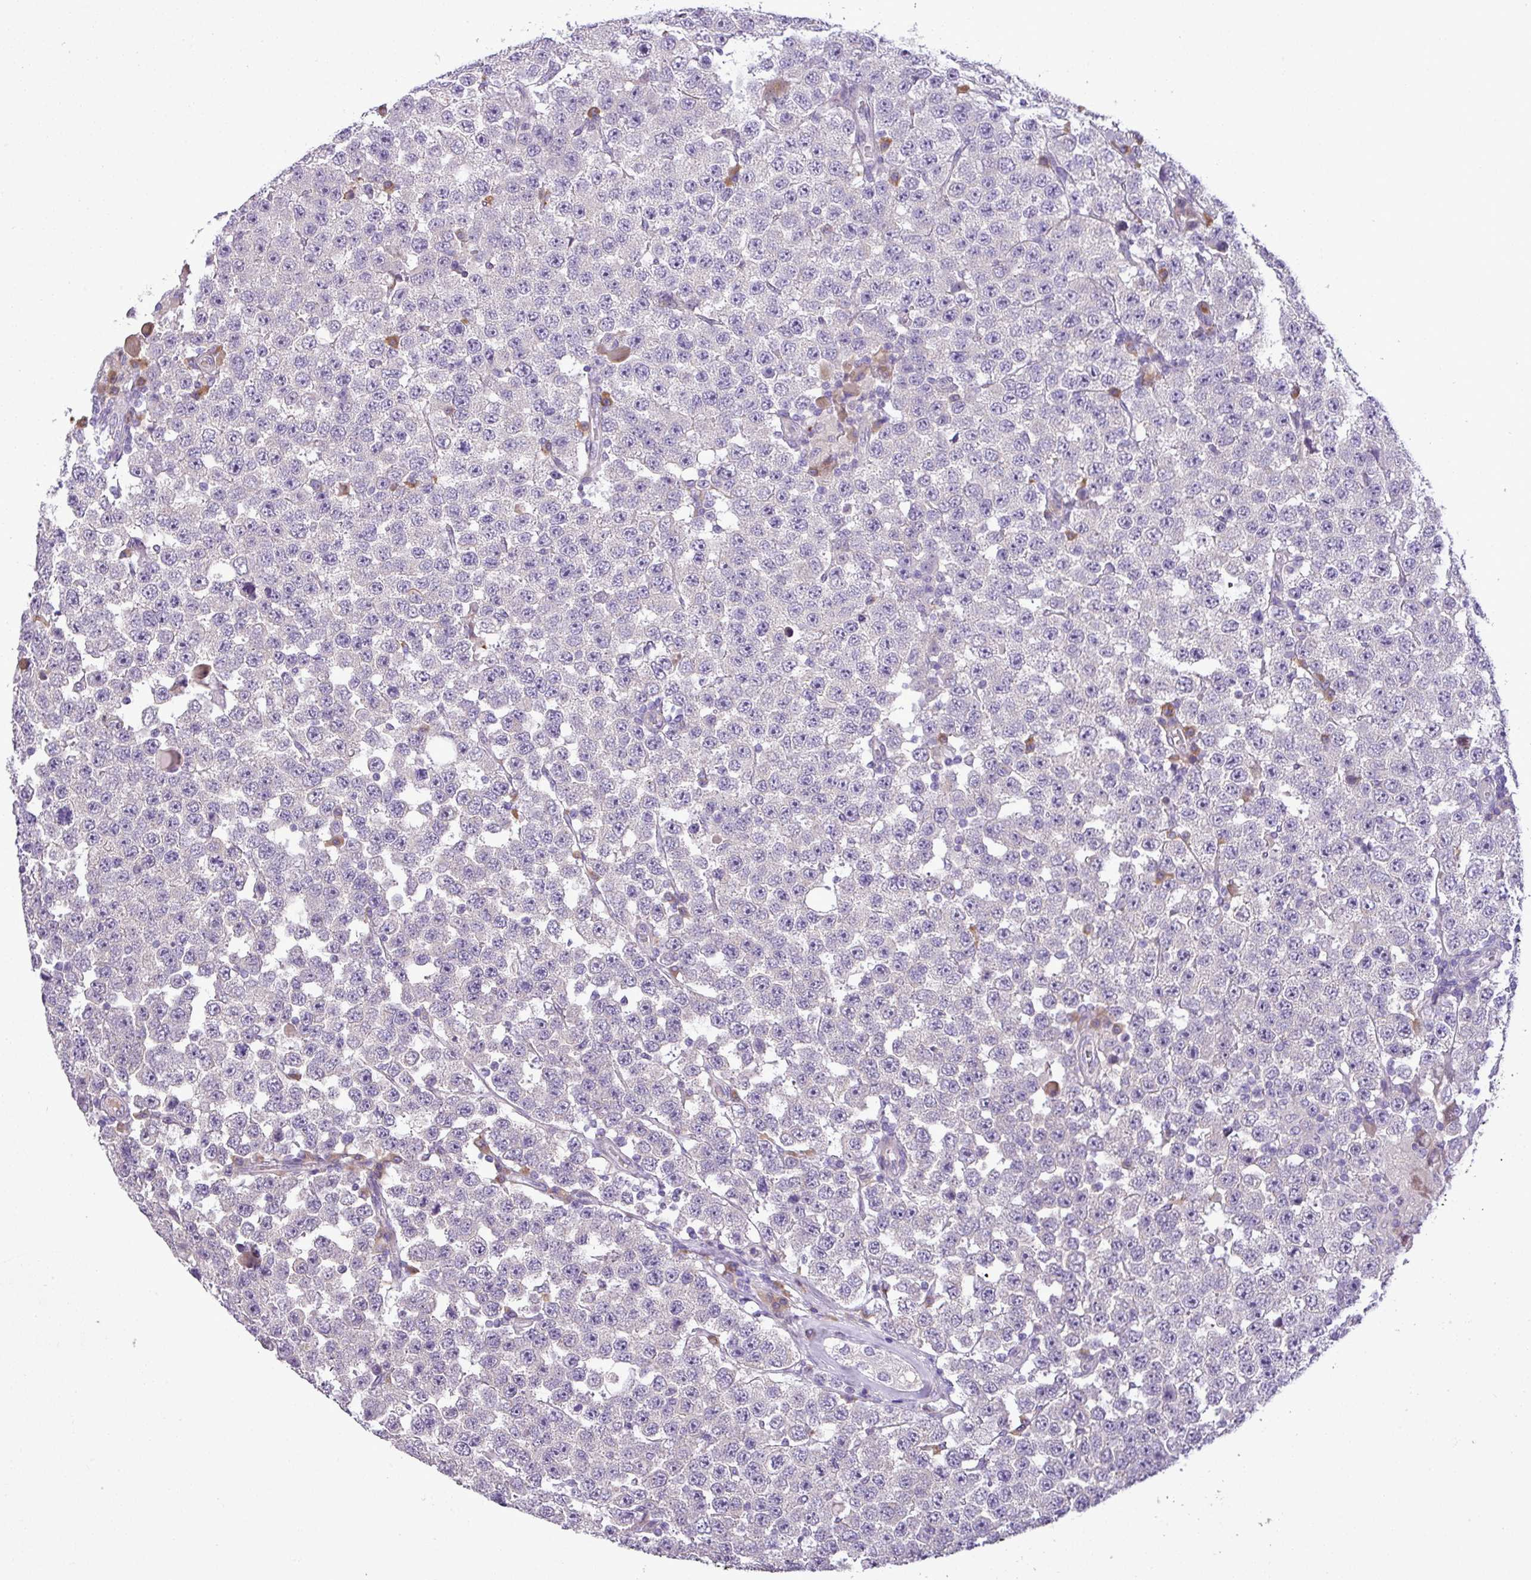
{"staining": {"intensity": "negative", "quantity": "none", "location": "none"}, "tissue": "testis cancer", "cell_type": "Tumor cells", "image_type": "cancer", "snomed": [{"axis": "morphology", "description": "Seminoma, NOS"}, {"axis": "topography", "description": "Testis"}], "caption": "High magnification brightfield microscopy of testis cancer (seminoma) stained with DAB (3,3'-diaminobenzidine) (brown) and counterstained with hematoxylin (blue): tumor cells show no significant expression.", "gene": "MOCS3", "patient": {"sex": "male", "age": 28}}